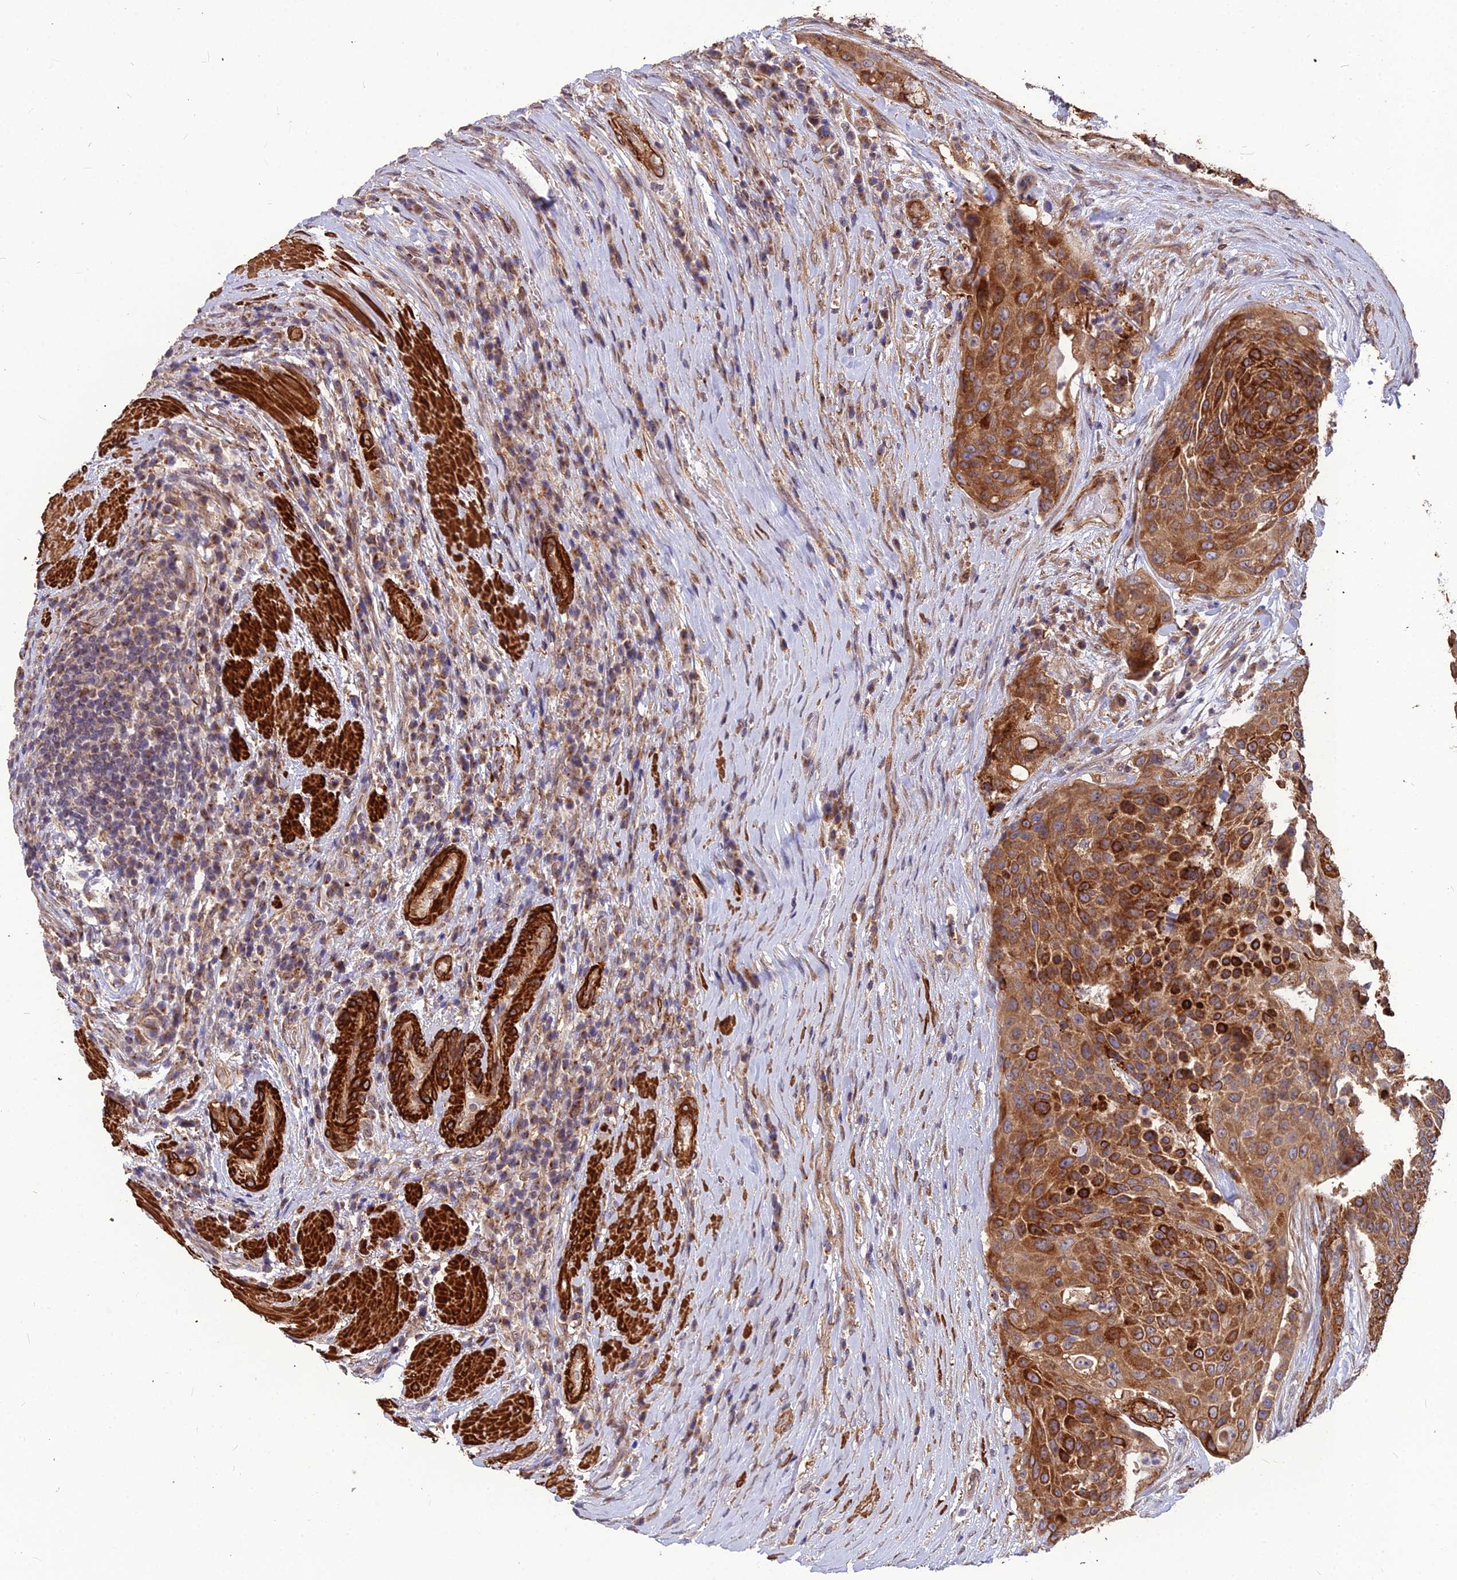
{"staining": {"intensity": "strong", "quantity": ">75%", "location": "cytoplasmic/membranous"}, "tissue": "urothelial cancer", "cell_type": "Tumor cells", "image_type": "cancer", "snomed": [{"axis": "morphology", "description": "Urothelial carcinoma, High grade"}, {"axis": "topography", "description": "Urinary bladder"}], "caption": "Immunohistochemistry (IHC) histopathology image of neoplastic tissue: human urothelial carcinoma (high-grade) stained using IHC displays high levels of strong protein expression localized specifically in the cytoplasmic/membranous of tumor cells, appearing as a cytoplasmic/membranous brown color.", "gene": "LEKR1", "patient": {"sex": "female", "age": 63}}